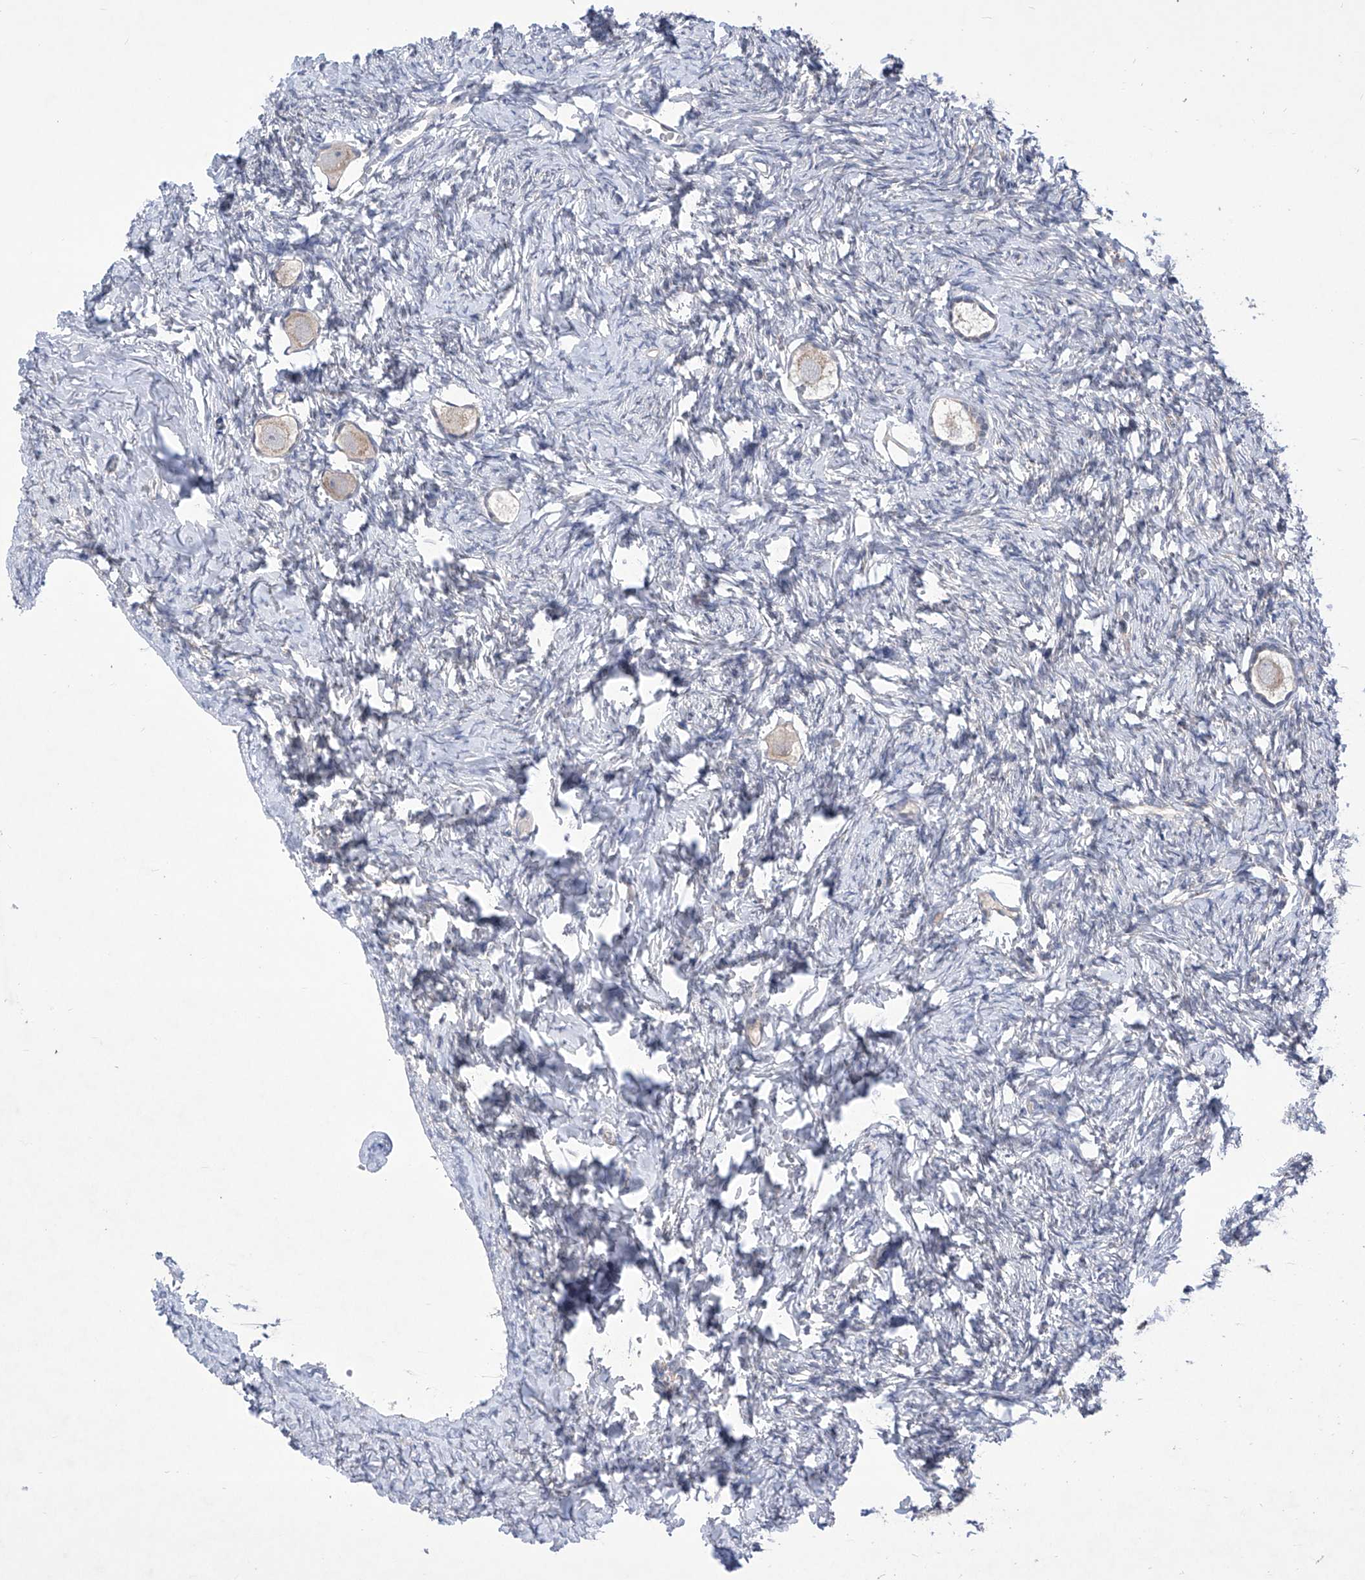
{"staining": {"intensity": "weak", "quantity": "25%-75%", "location": "cytoplasmic/membranous"}, "tissue": "ovary", "cell_type": "Follicle cells", "image_type": "normal", "snomed": [{"axis": "morphology", "description": "Normal tissue, NOS"}, {"axis": "topography", "description": "Ovary"}], "caption": "Approximately 25%-75% of follicle cells in unremarkable human ovary exhibit weak cytoplasmic/membranous protein positivity as visualized by brown immunohistochemical staining.", "gene": "KIFC2", "patient": {"sex": "female", "age": 27}}